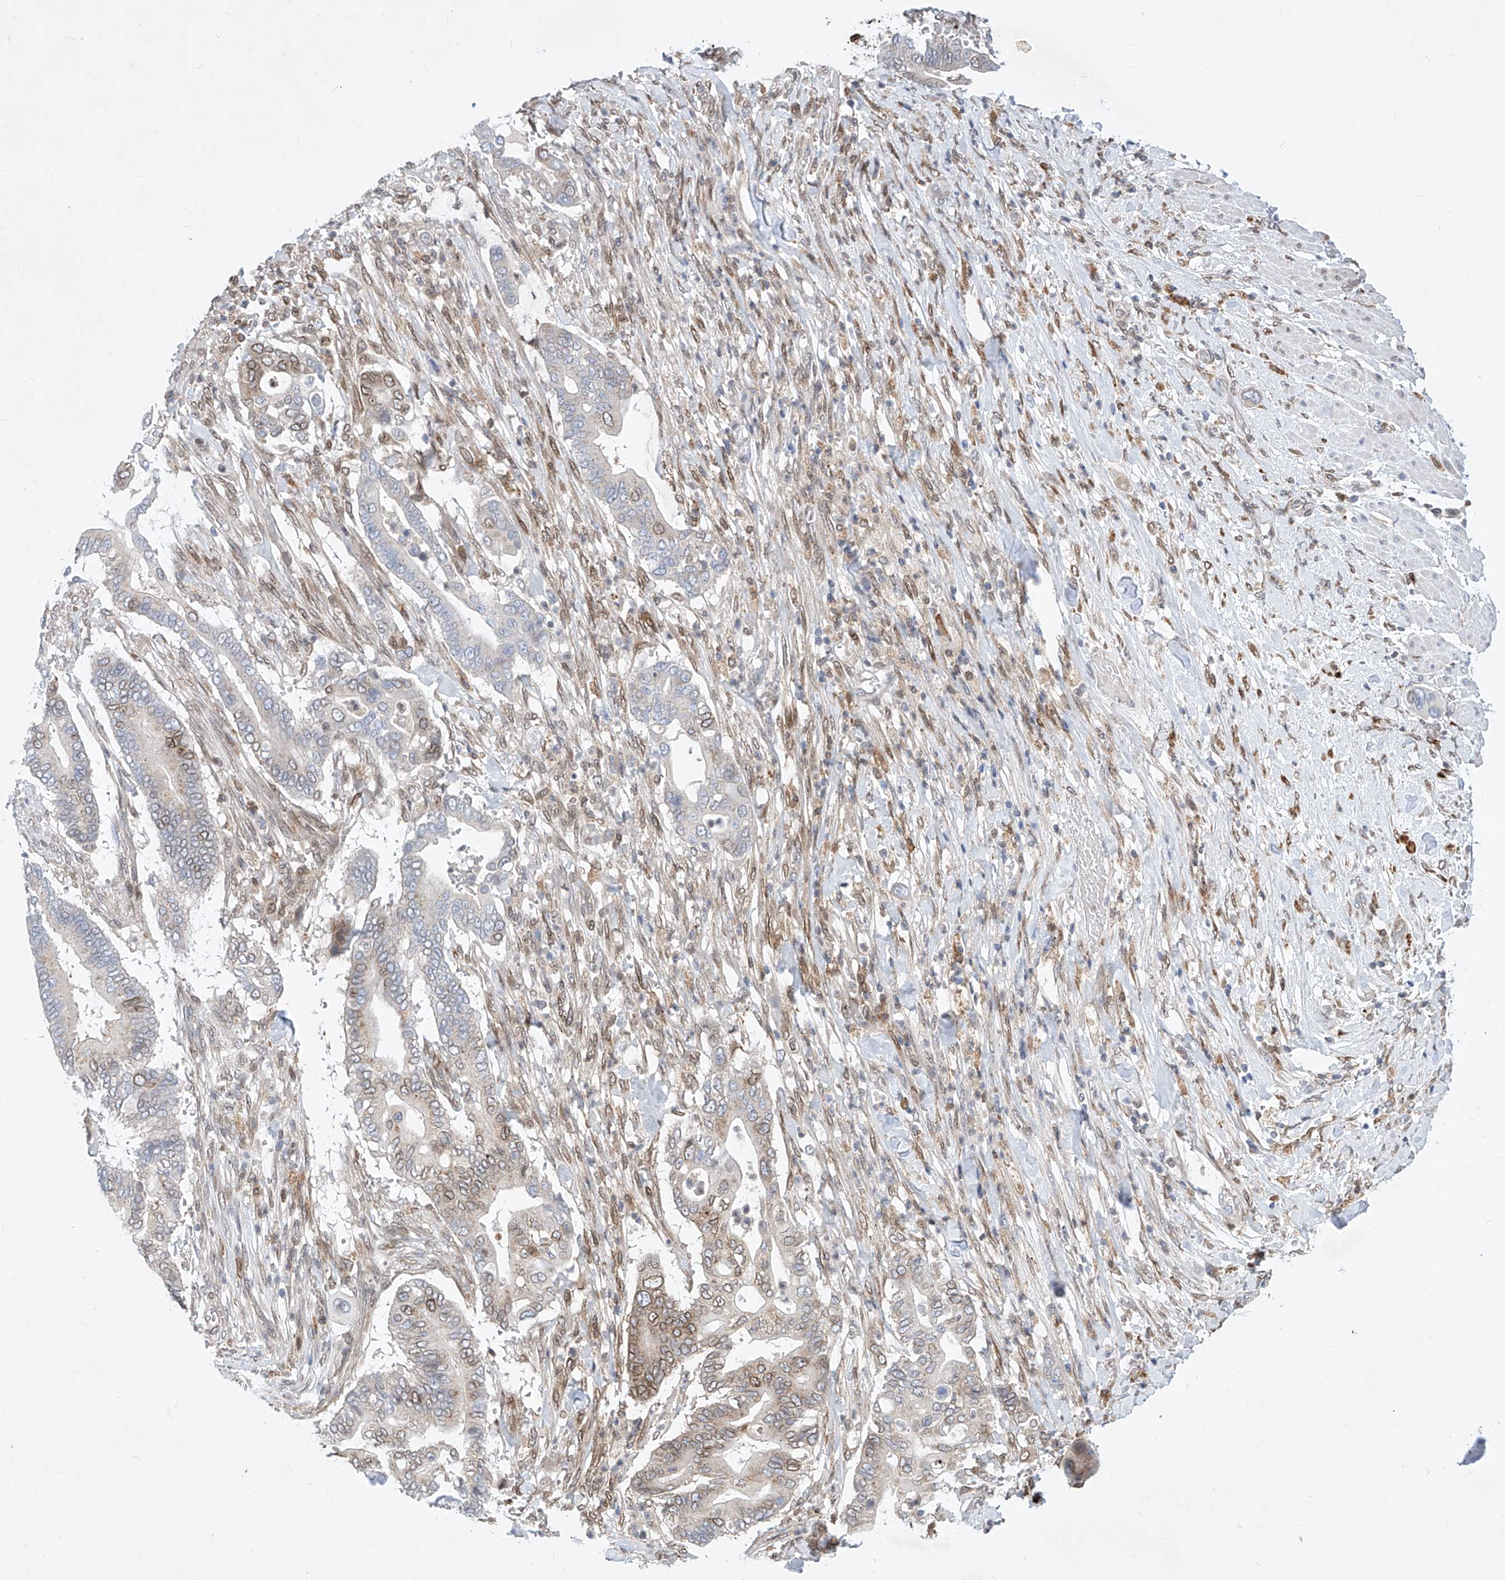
{"staining": {"intensity": "moderate", "quantity": "<25%", "location": "cytoplasmic/membranous,nuclear"}, "tissue": "pancreatic cancer", "cell_type": "Tumor cells", "image_type": "cancer", "snomed": [{"axis": "morphology", "description": "Adenocarcinoma, NOS"}, {"axis": "topography", "description": "Pancreas"}], "caption": "Immunohistochemistry (IHC) (DAB (3,3'-diaminobenzidine)) staining of pancreatic cancer displays moderate cytoplasmic/membranous and nuclear protein positivity in about <25% of tumor cells. (IHC, brightfield microscopy, high magnification).", "gene": "MX2", "patient": {"sex": "male", "age": 68}}